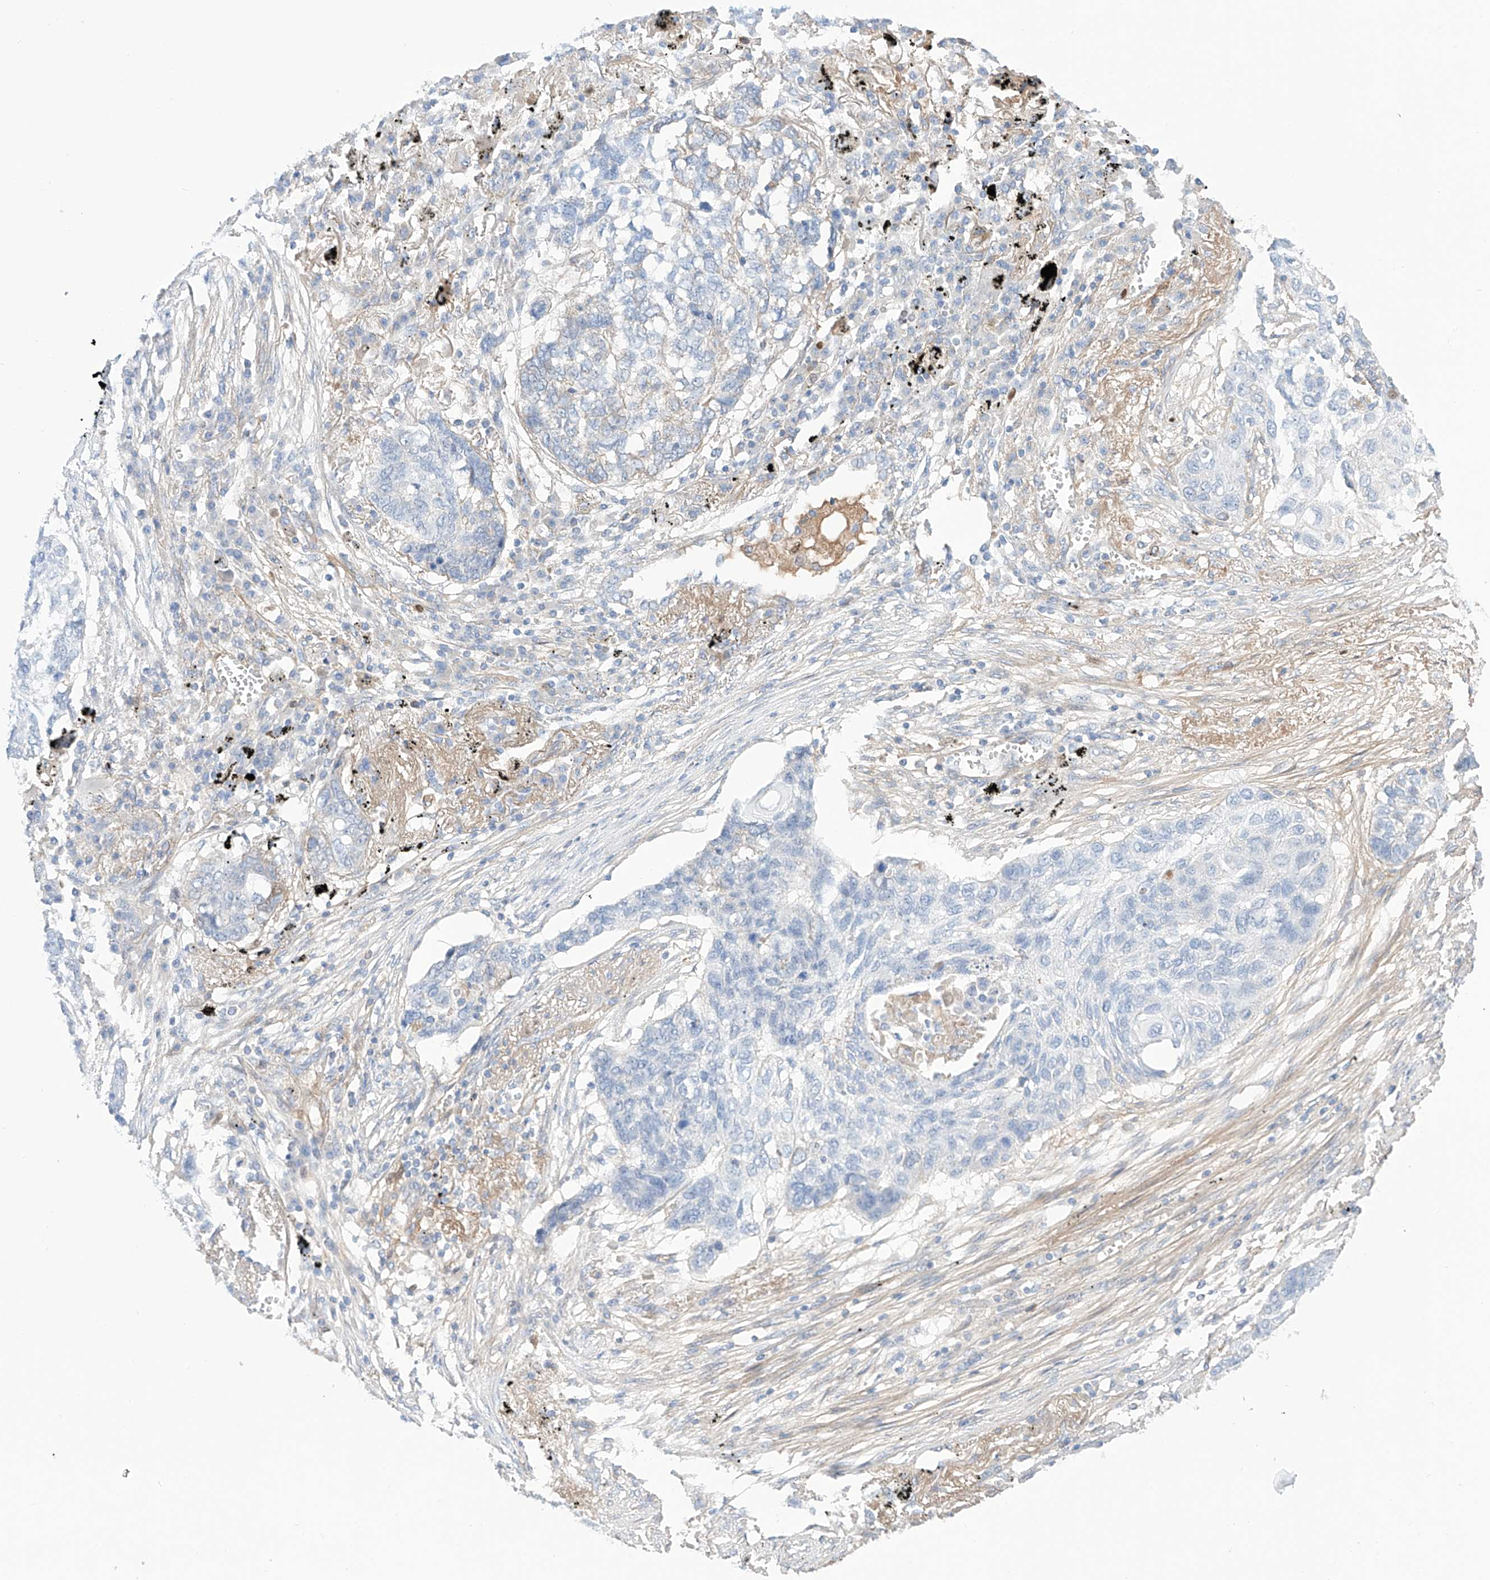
{"staining": {"intensity": "negative", "quantity": "none", "location": "none"}, "tissue": "lung cancer", "cell_type": "Tumor cells", "image_type": "cancer", "snomed": [{"axis": "morphology", "description": "Squamous cell carcinoma, NOS"}, {"axis": "topography", "description": "Lung"}], "caption": "The image demonstrates no significant expression in tumor cells of lung cancer (squamous cell carcinoma).", "gene": "PGGT1B", "patient": {"sex": "female", "age": 63}}